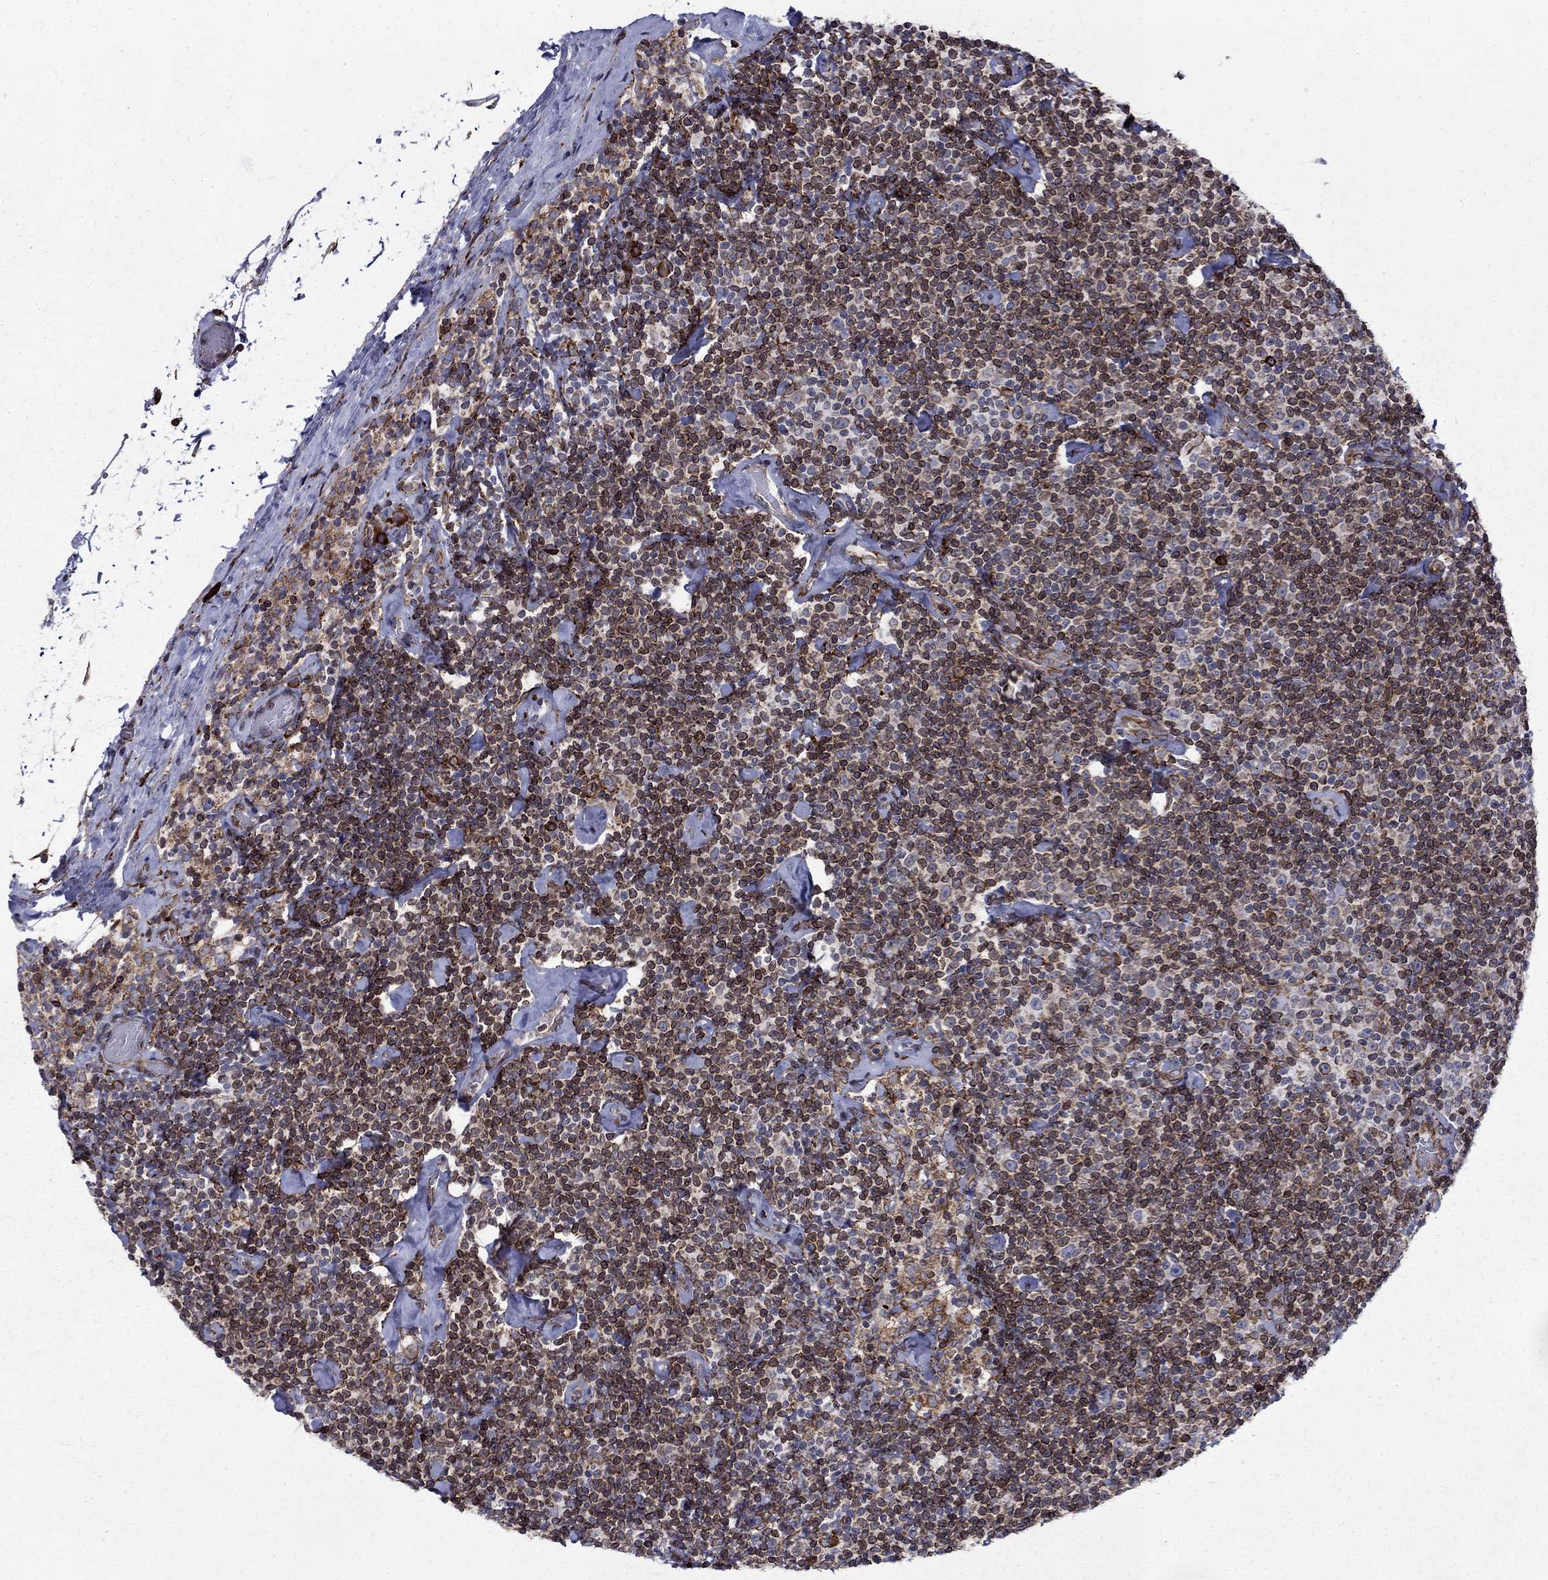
{"staining": {"intensity": "strong", "quantity": "25%-75%", "location": "cytoplasmic/membranous,nuclear"}, "tissue": "lymphoma", "cell_type": "Tumor cells", "image_type": "cancer", "snomed": [{"axis": "morphology", "description": "Malignant lymphoma, non-Hodgkin's type, Low grade"}, {"axis": "topography", "description": "Lymph node"}], "caption": "Human low-grade malignant lymphoma, non-Hodgkin's type stained for a protein (brown) displays strong cytoplasmic/membranous and nuclear positive positivity in approximately 25%-75% of tumor cells.", "gene": "CAB39L", "patient": {"sex": "male", "age": 81}}